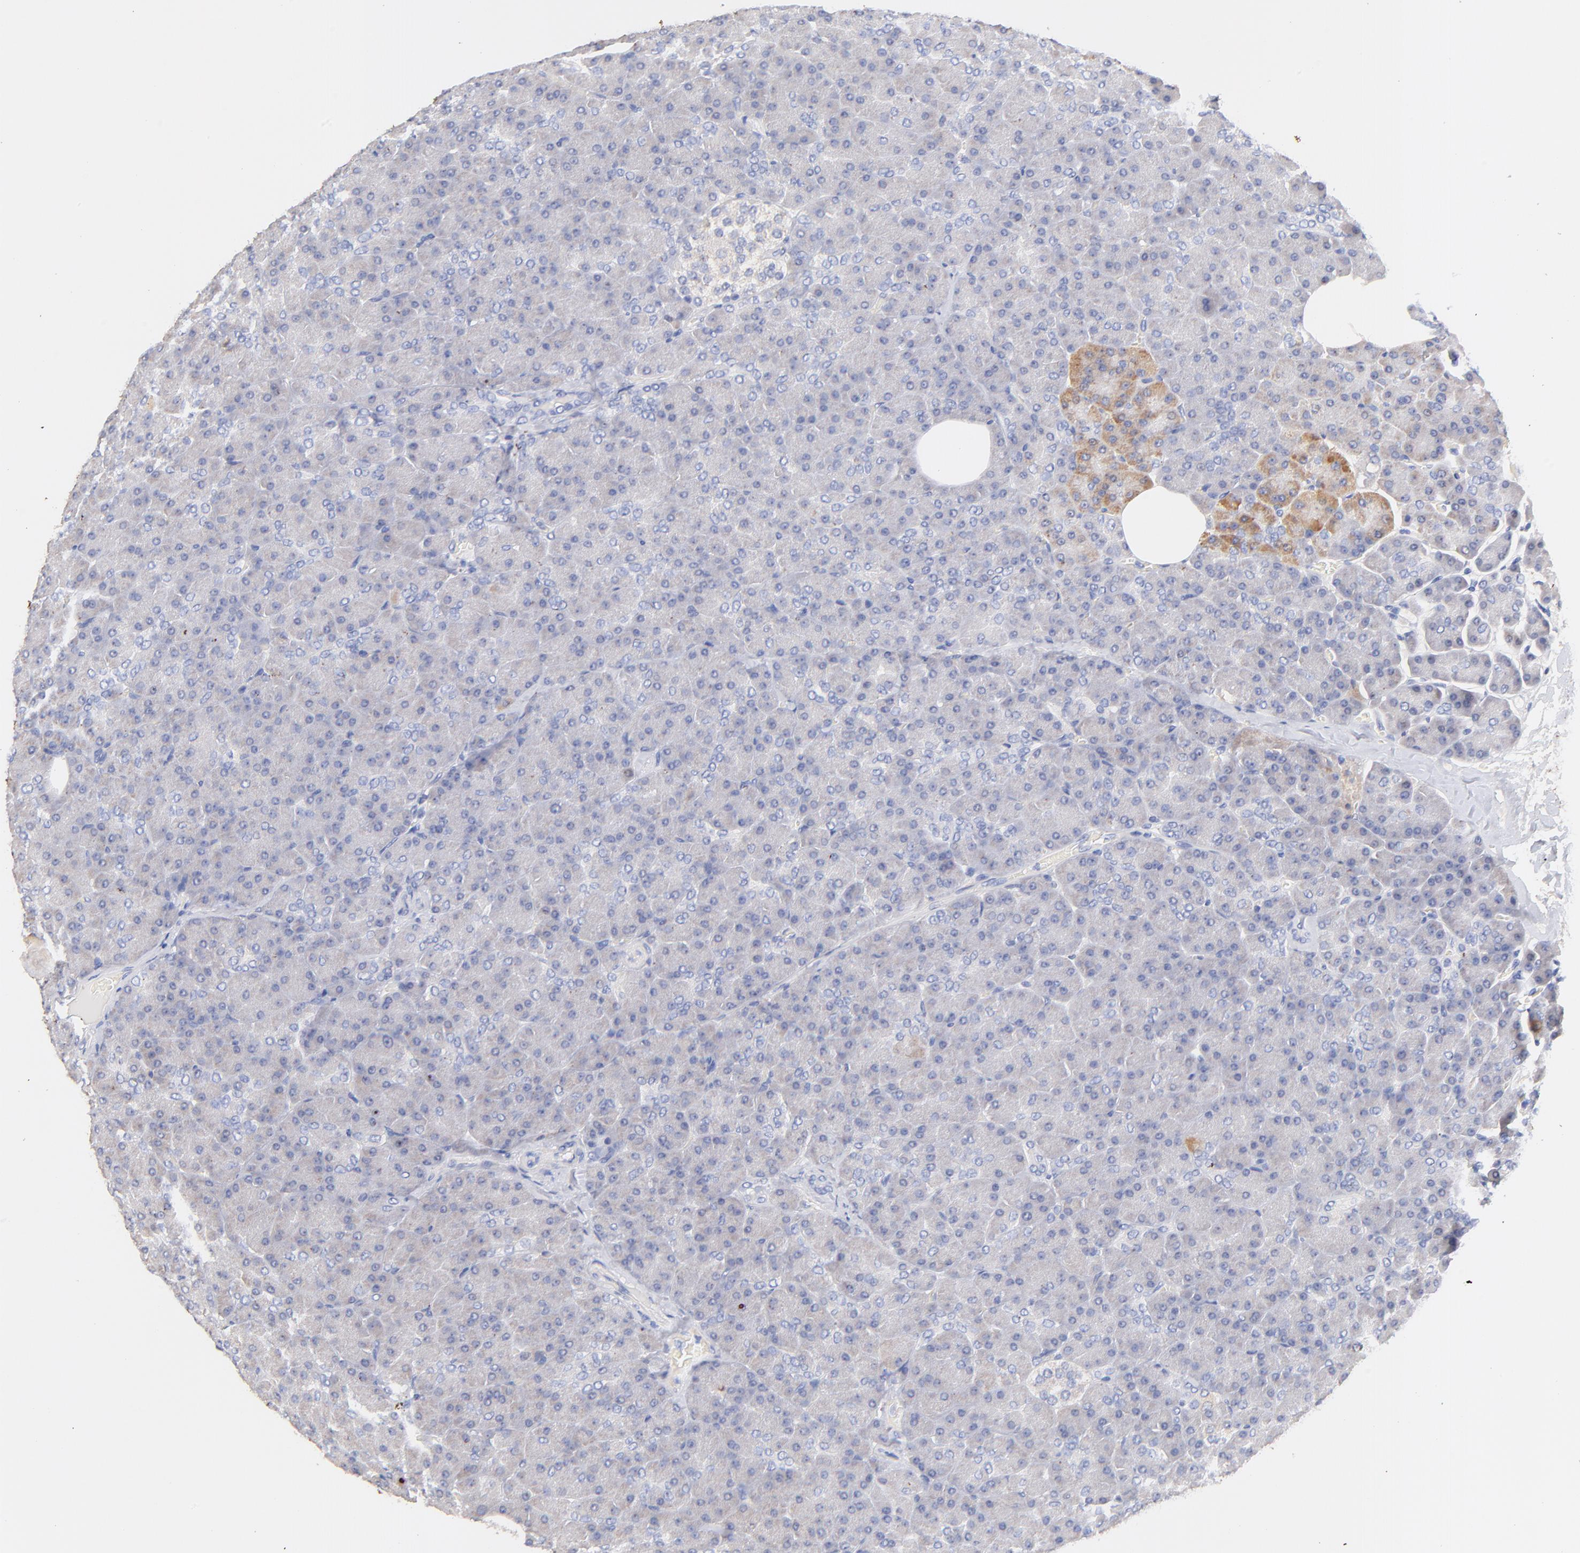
{"staining": {"intensity": "moderate", "quantity": "<25%", "location": "cytoplasmic/membranous"}, "tissue": "pancreas", "cell_type": "Exocrine glandular cells", "image_type": "normal", "snomed": [{"axis": "morphology", "description": "Normal tissue, NOS"}, {"axis": "topography", "description": "Pancreas"}], "caption": "Immunohistochemistry (IHC) histopathology image of unremarkable human pancreas stained for a protein (brown), which exhibits low levels of moderate cytoplasmic/membranous positivity in approximately <25% of exocrine glandular cells.", "gene": "IGLV7", "patient": {"sex": "female", "age": 35}}